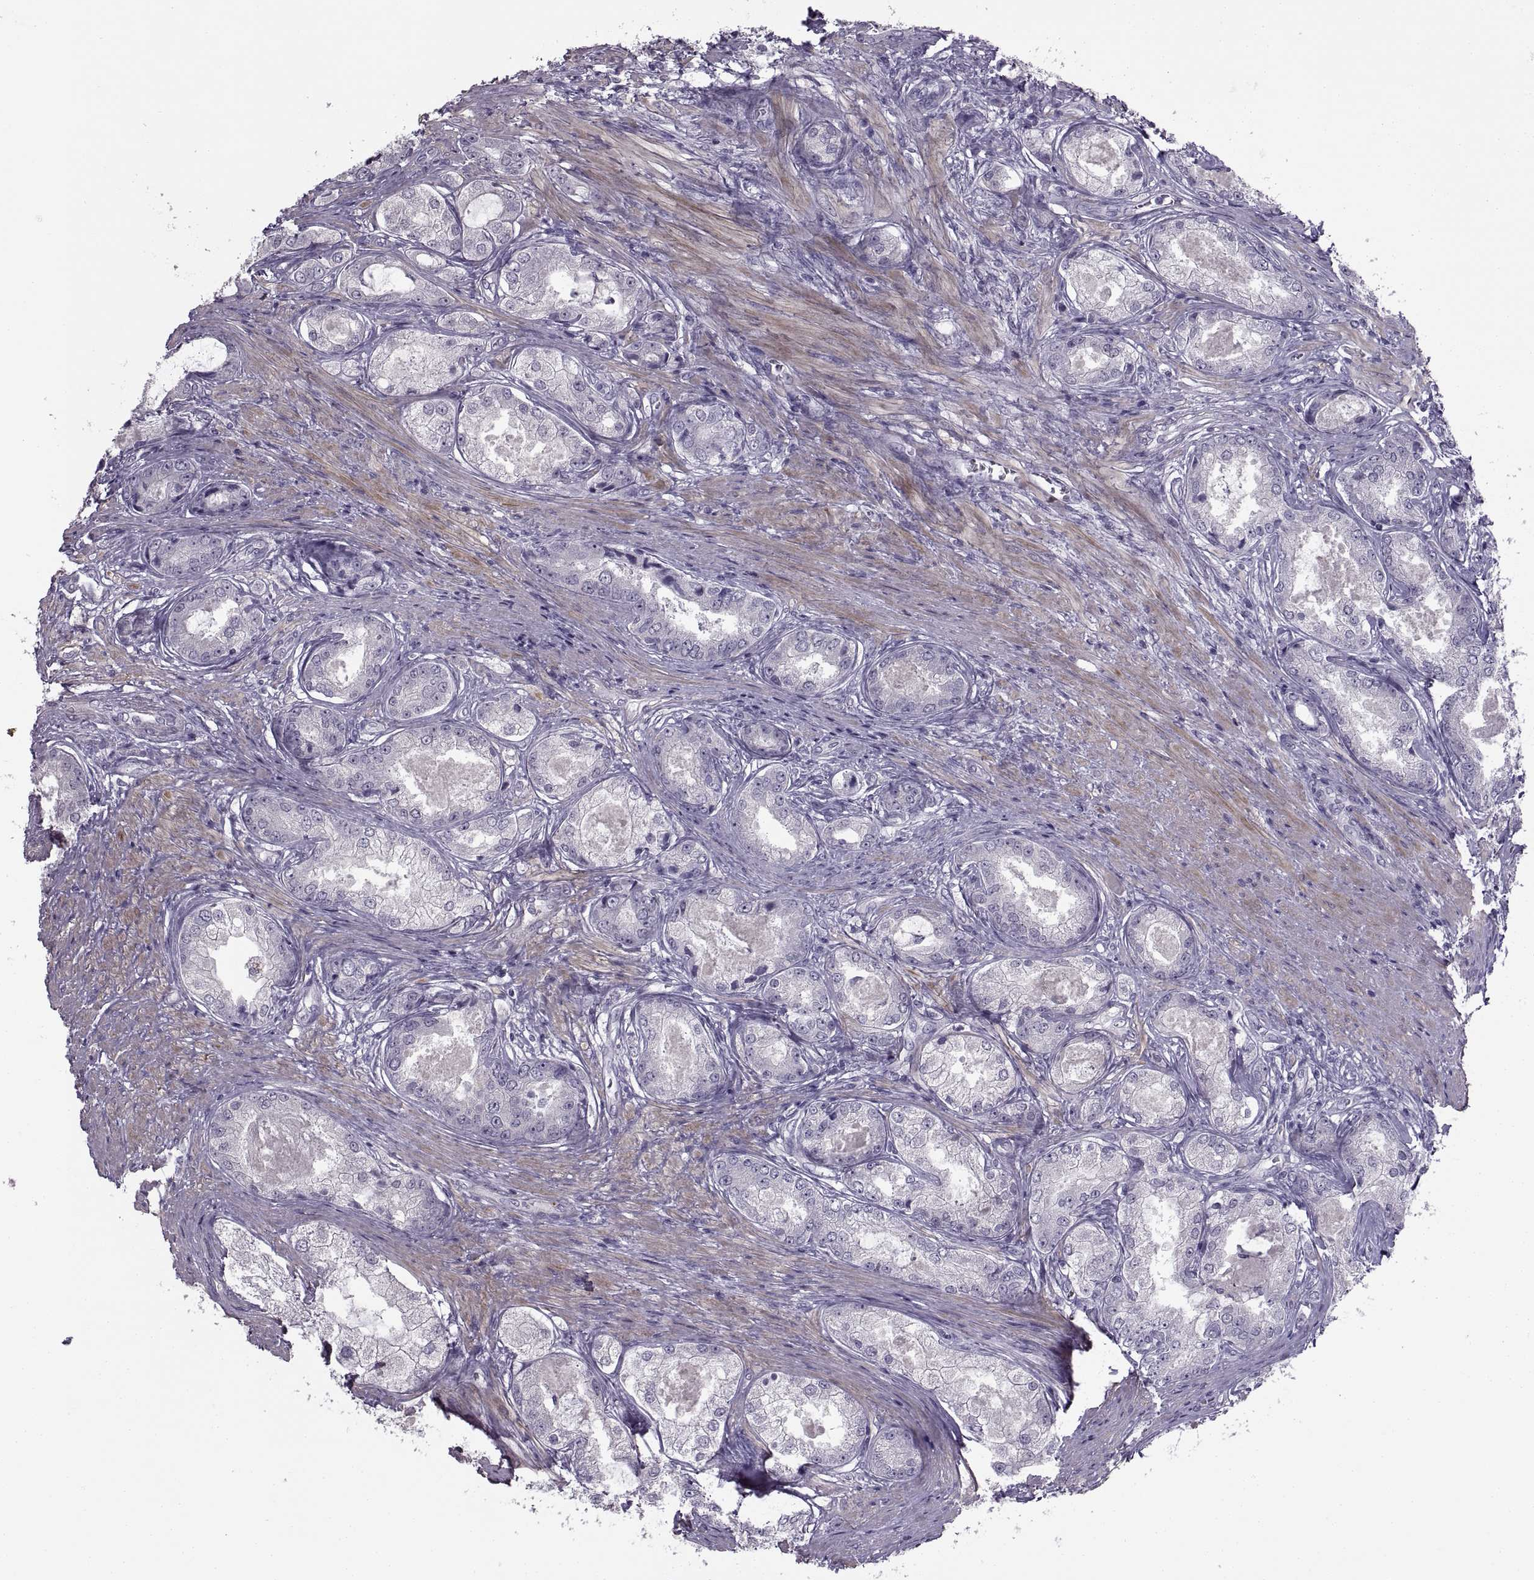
{"staining": {"intensity": "negative", "quantity": "none", "location": "none"}, "tissue": "prostate cancer", "cell_type": "Tumor cells", "image_type": "cancer", "snomed": [{"axis": "morphology", "description": "Adenocarcinoma, Low grade"}, {"axis": "topography", "description": "Prostate"}], "caption": "IHC of prostate low-grade adenocarcinoma exhibits no expression in tumor cells. The staining was performed using DAB to visualize the protein expression in brown, while the nuclei were stained in blue with hematoxylin (Magnification: 20x).", "gene": "BSPH1", "patient": {"sex": "male", "age": 68}}